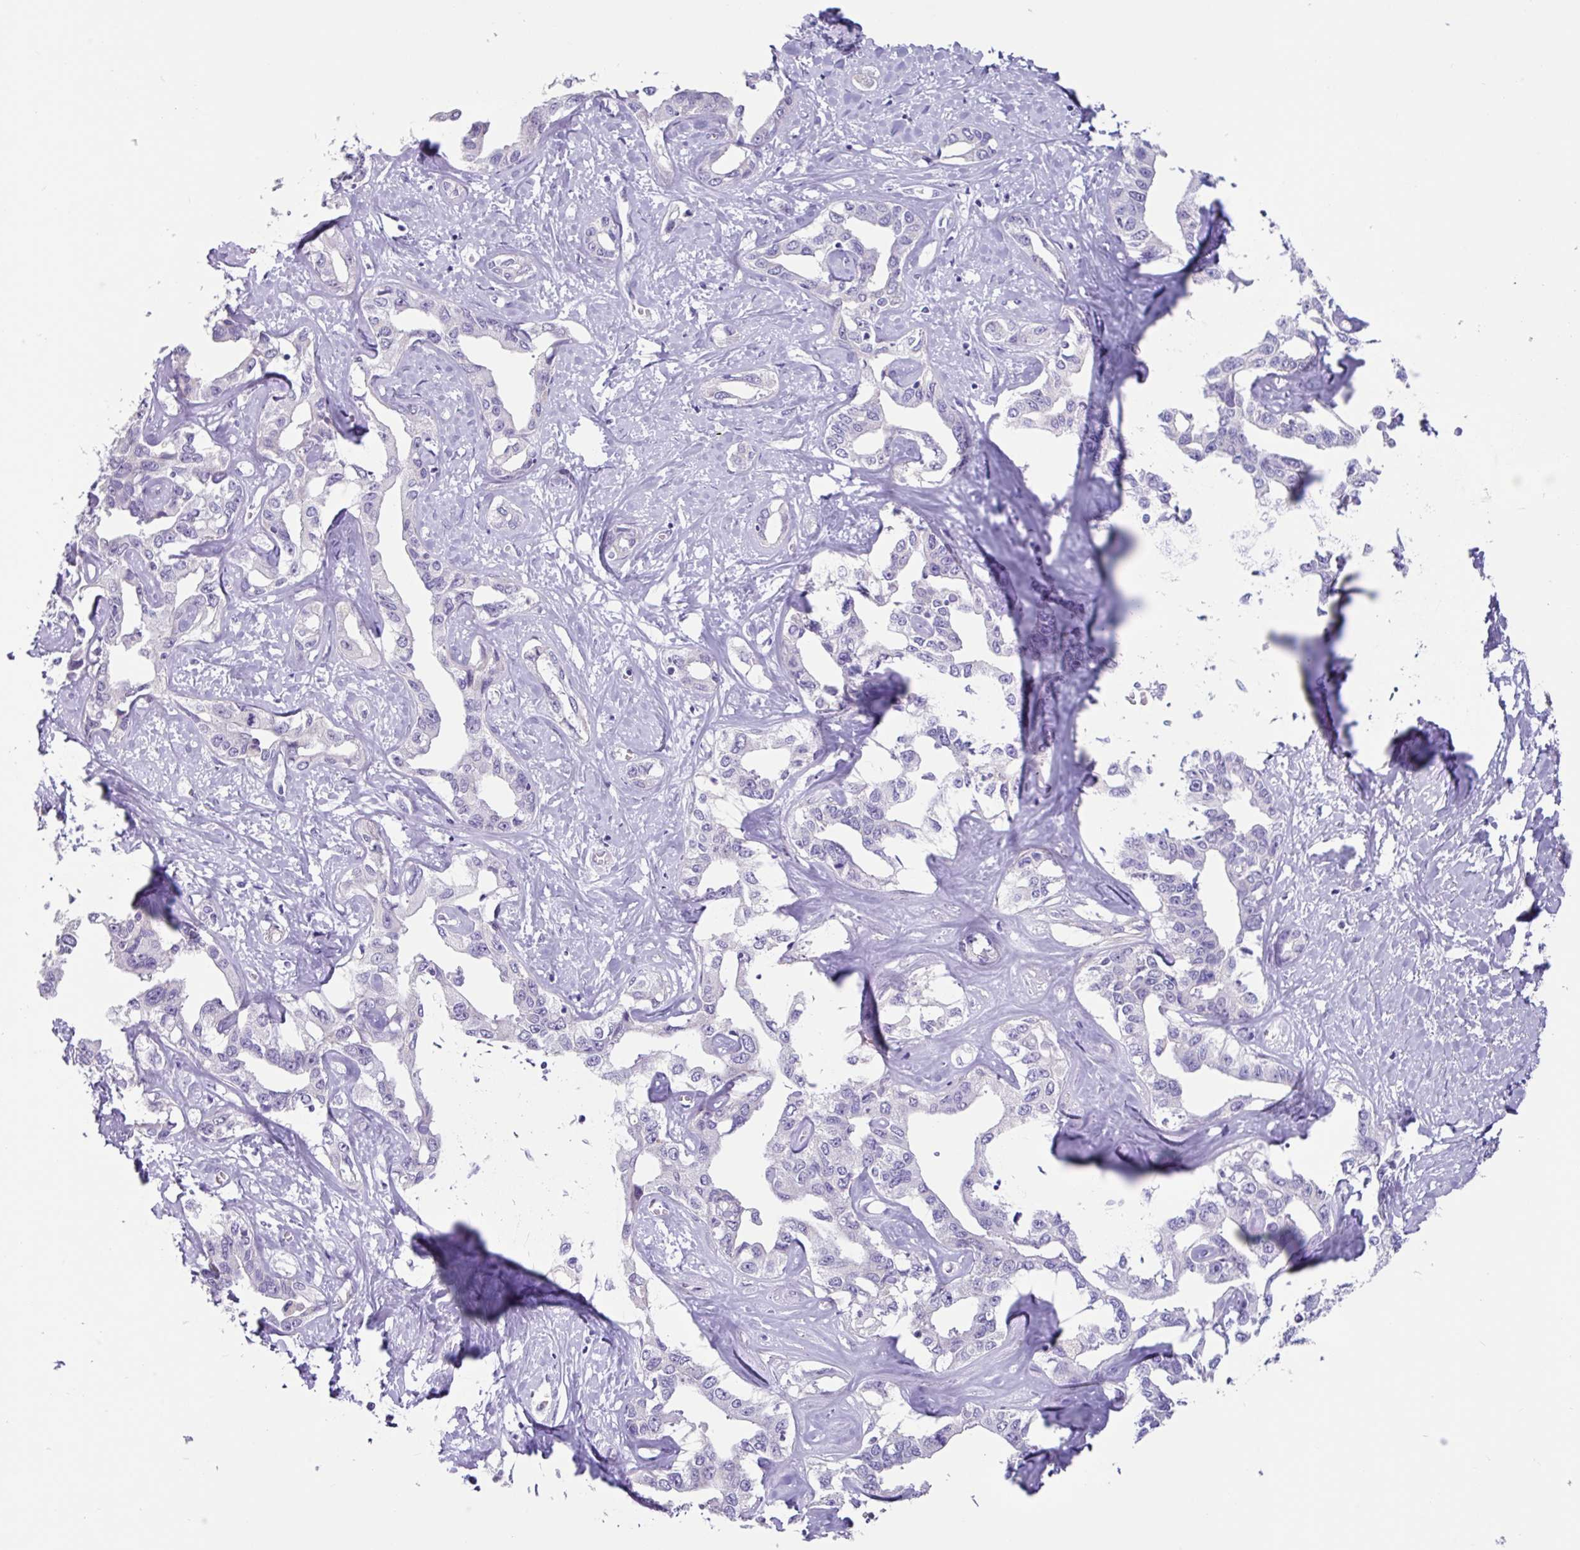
{"staining": {"intensity": "negative", "quantity": "none", "location": "none"}, "tissue": "liver cancer", "cell_type": "Tumor cells", "image_type": "cancer", "snomed": [{"axis": "morphology", "description": "Cholangiocarcinoma"}, {"axis": "topography", "description": "Liver"}], "caption": "Immunohistochemistry of human cholangiocarcinoma (liver) displays no expression in tumor cells.", "gene": "OTX1", "patient": {"sex": "male", "age": 59}}